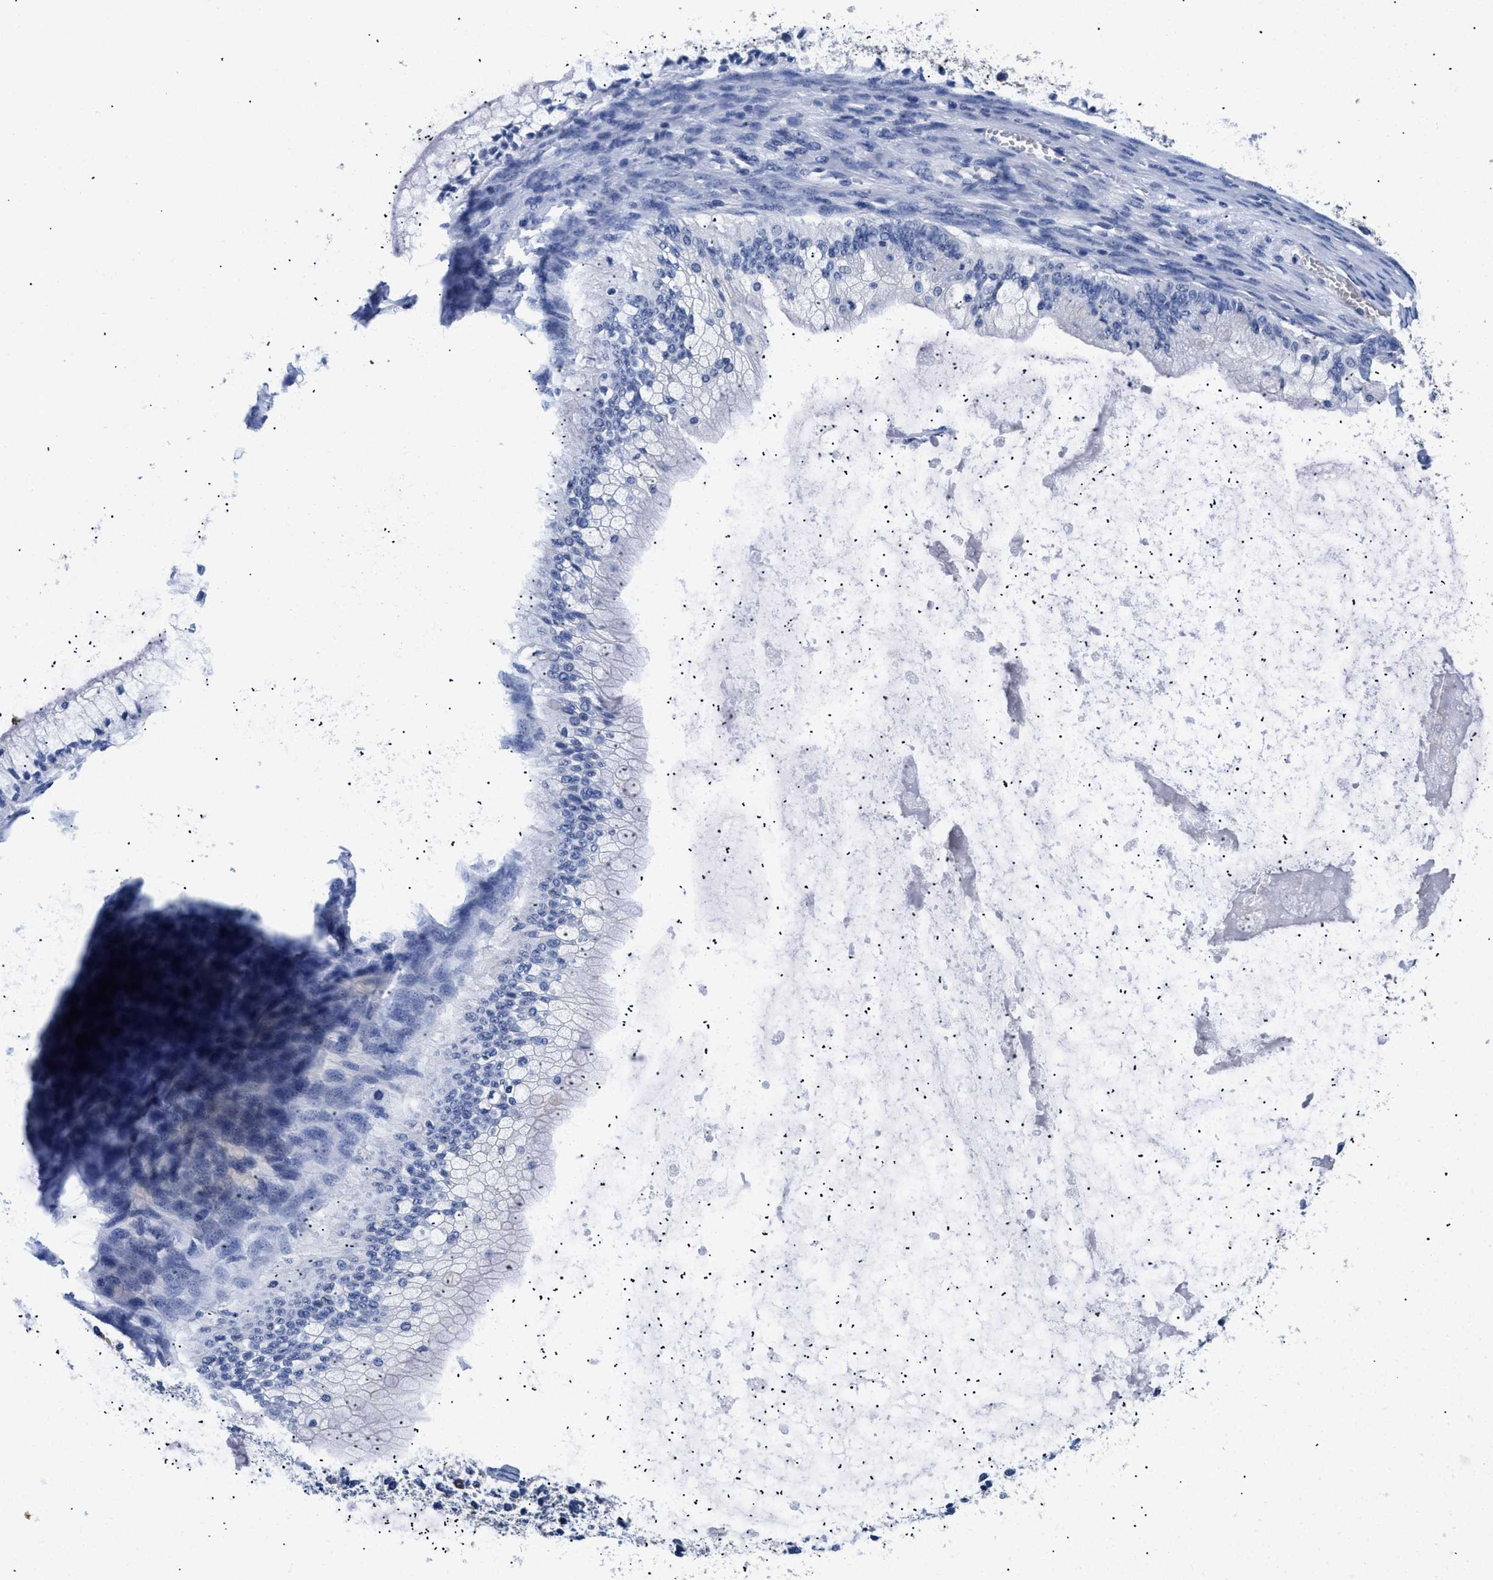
{"staining": {"intensity": "weak", "quantity": "<25%", "location": "cytoplasmic/membranous"}, "tissue": "ovarian cancer", "cell_type": "Tumor cells", "image_type": "cancer", "snomed": [{"axis": "morphology", "description": "Cystadenocarcinoma, mucinous, NOS"}, {"axis": "topography", "description": "Ovary"}], "caption": "Immunohistochemistry (IHC) of ovarian mucinous cystadenocarcinoma displays no positivity in tumor cells.", "gene": "MEA1", "patient": {"sex": "female", "age": 57}}